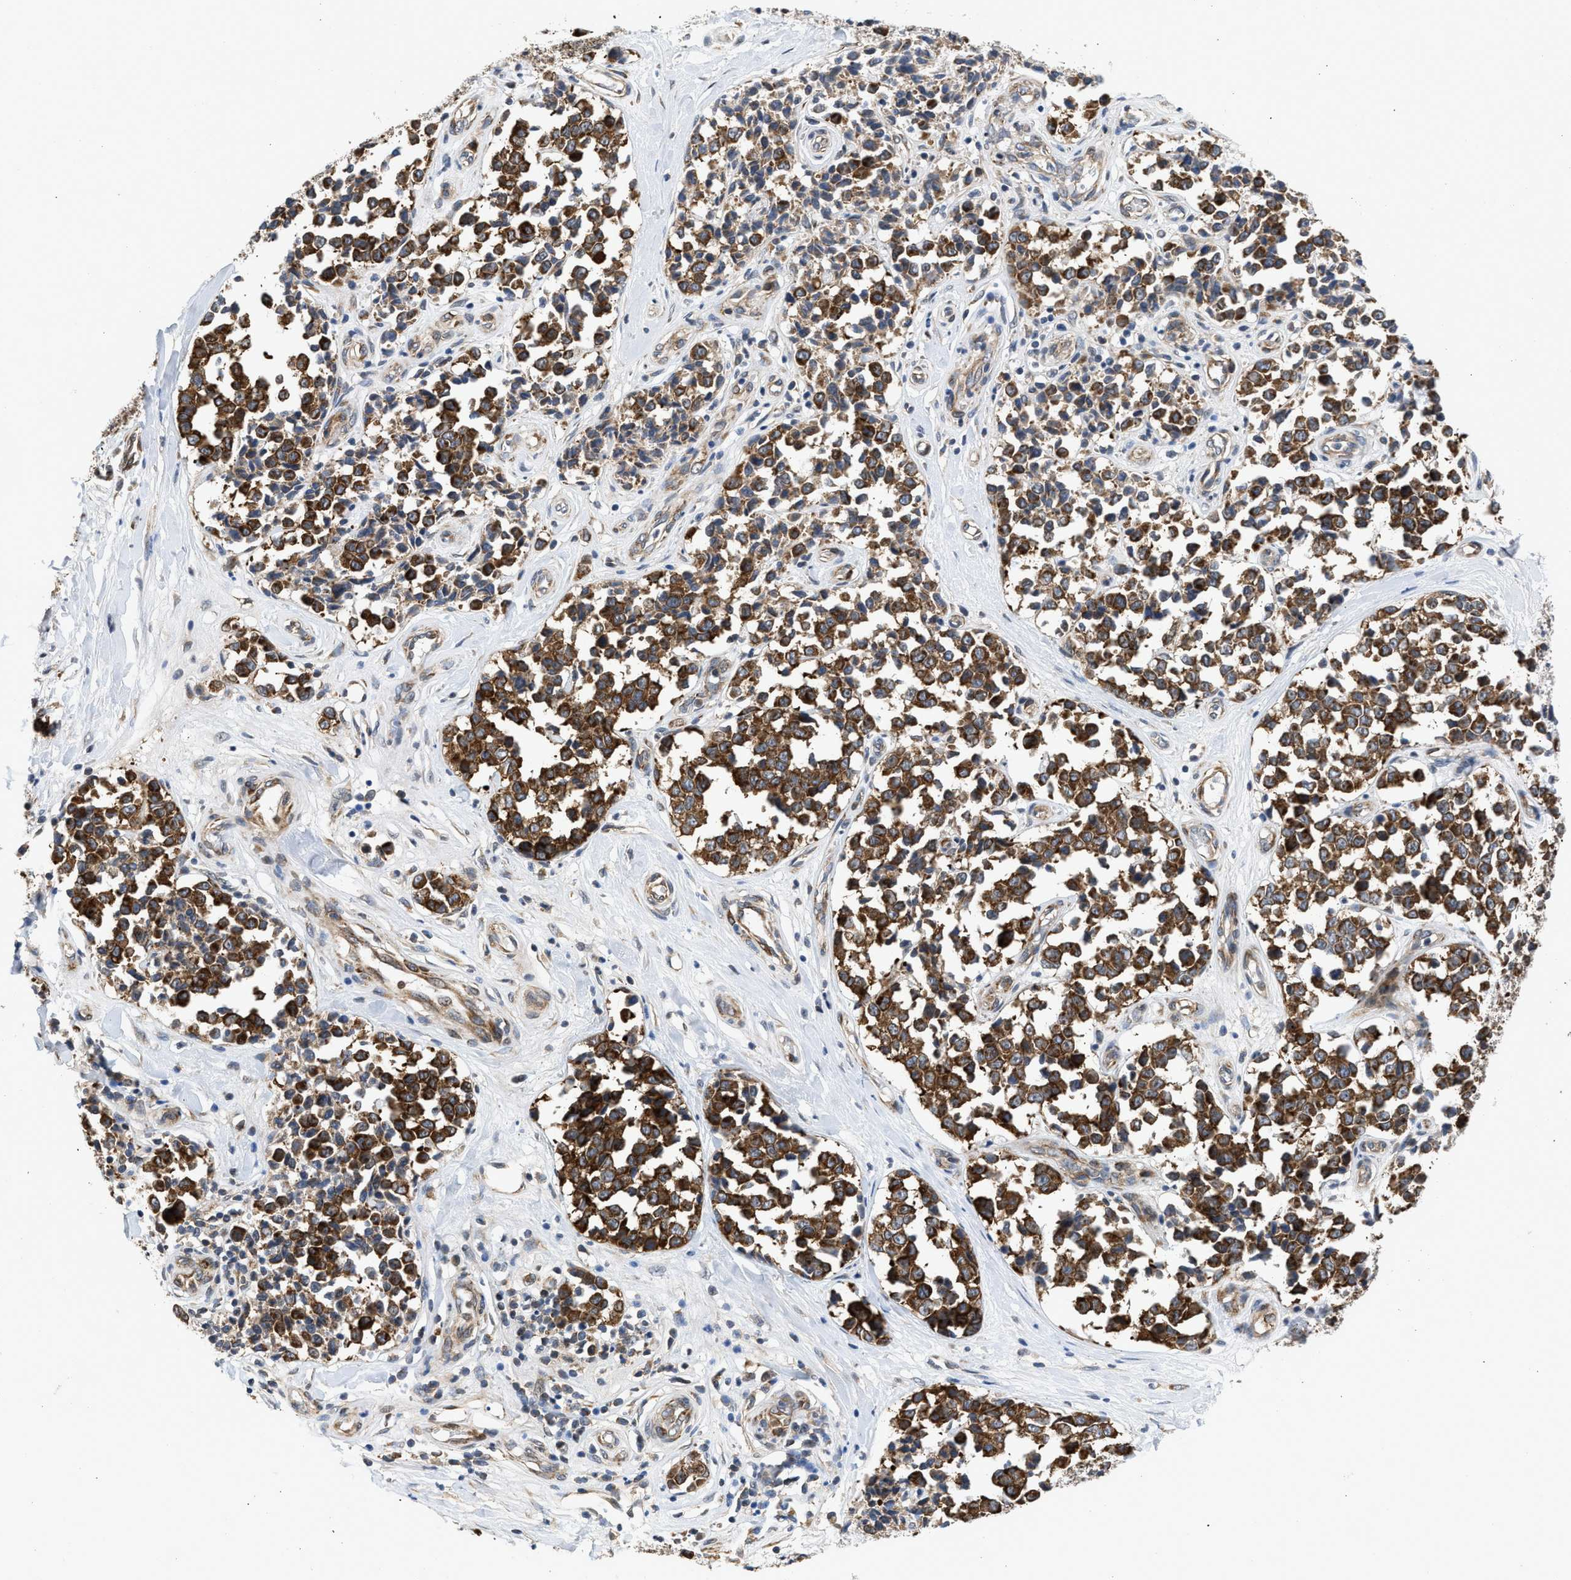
{"staining": {"intensity": "strong", "quantity": ">75%", "location": "cytoplasmic/membranous"}, "tissue": "melanoma", "cell_type": "Tumor cells", "image_type": "cancer", "snomed": [{"axis": "morphology", "description": "Malignant melanoma, NOS"}, {"axis": "topography", "description": "Skin"}], "caption": "This image demonstrates malignant melanoma stained with immunohistochemistry to label a protein in brown. The cytoplasmic/membranous of tumor cells show strong positivity for the protein. Nuclei are counter-stained blue.", "gene": "POLG2", "patient": {"sex": "female", "age": 64}}